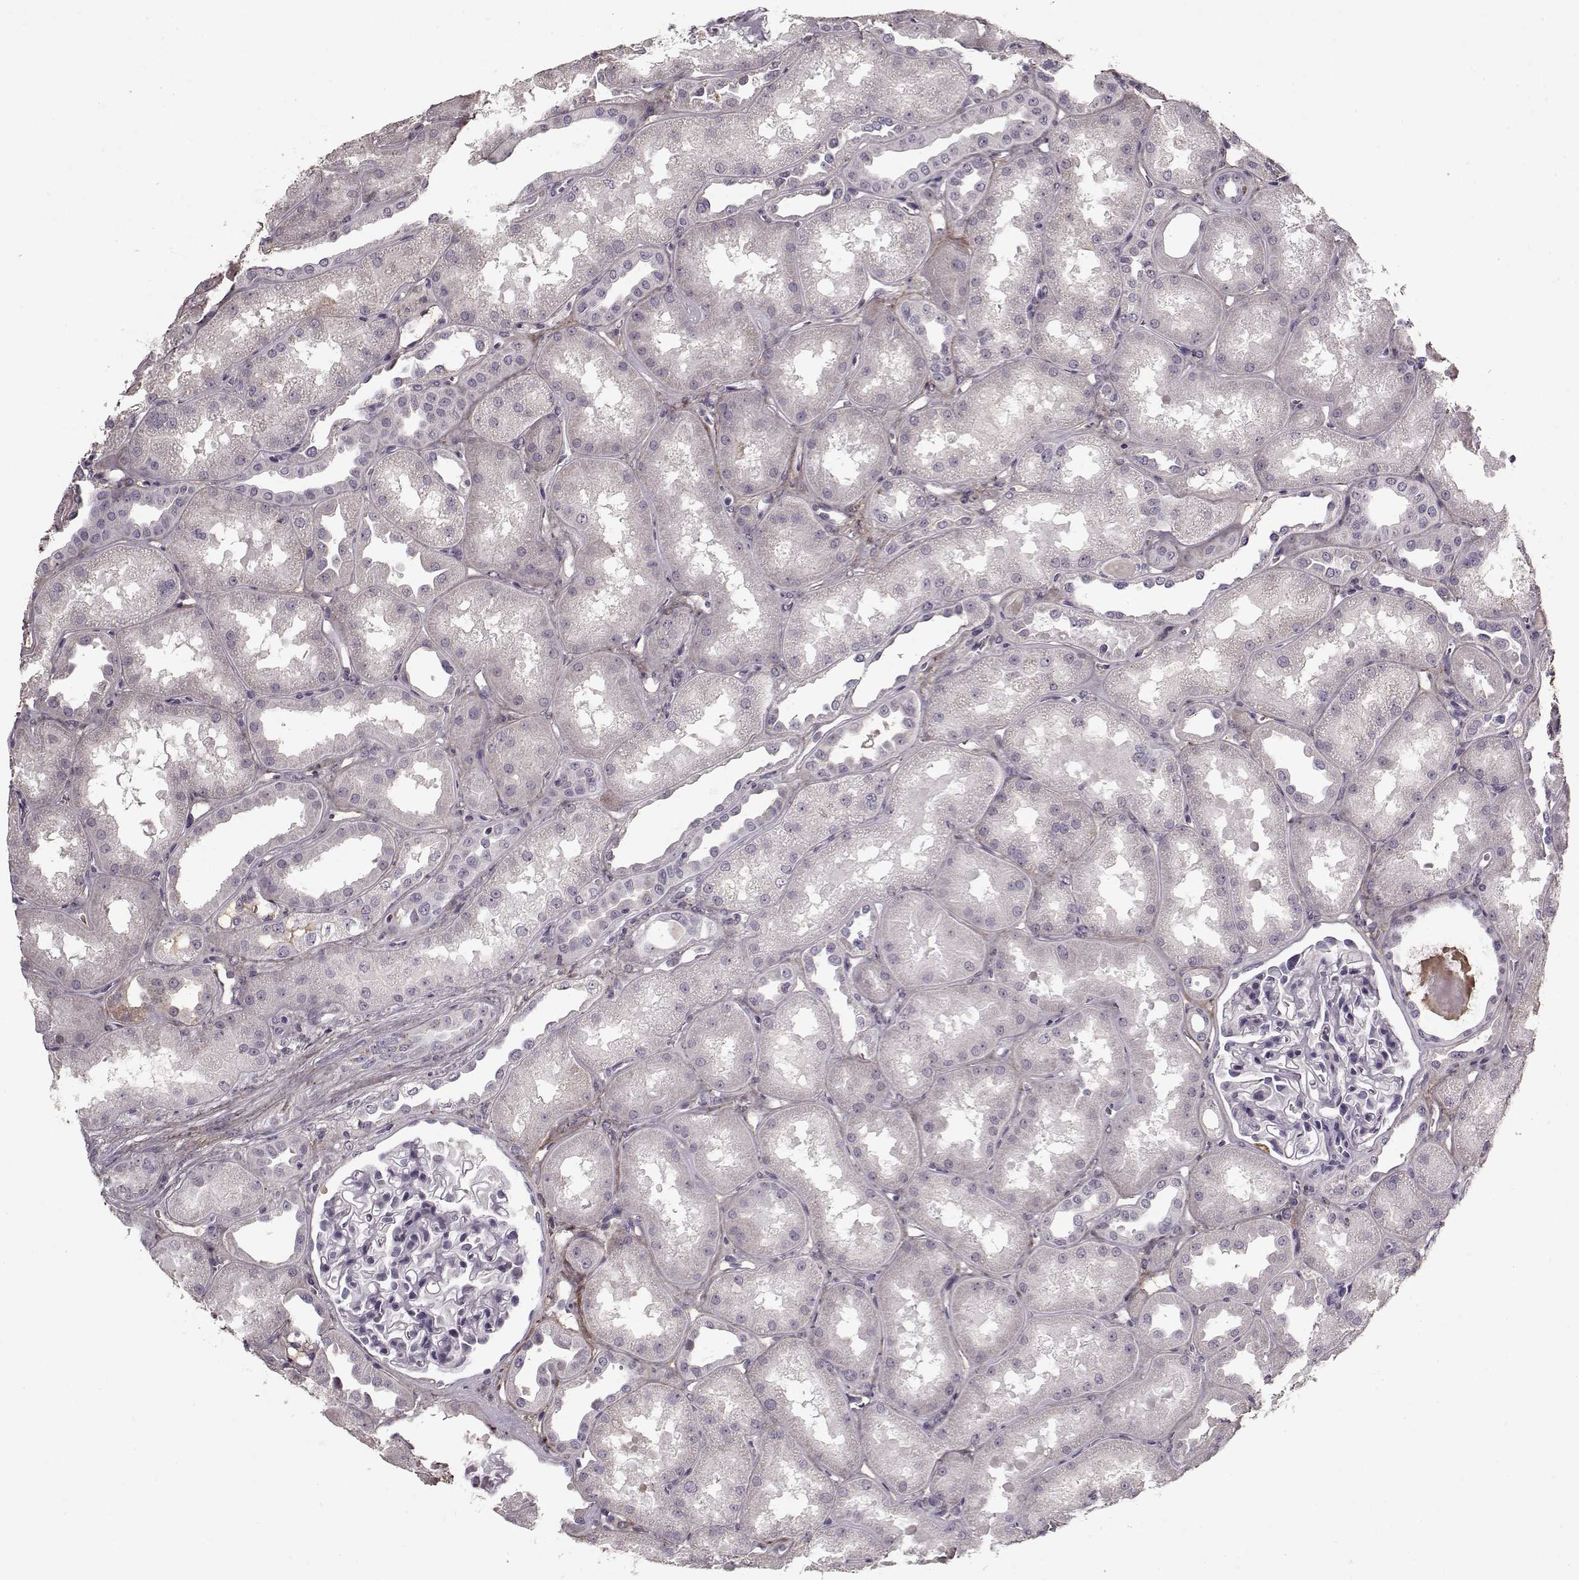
{"staining": {"intensity": "negative", "quantity": "none", "location": "none"}, "tissue": "kidney", "cell_type": "Cells in glomeruli", "image_type": "normal", "snomed": [{"axis": "morphology", "description": "Normal tissue, NOS"}, {"axis": "topography", "description": "Kidney"}], "caption": "DAB (3,3'-diaminobenzidine) immunohistochemical staining of unremarkable kidney demonstrates no significant expression in cells in glomeruli. (Stains: DAB immunohistochemistry with hematoxylin counter stain, Microscopy: brightfield microscopy at high magnification).", "gene": "LUM", "patient": {"sex": "male", "age": 61}}